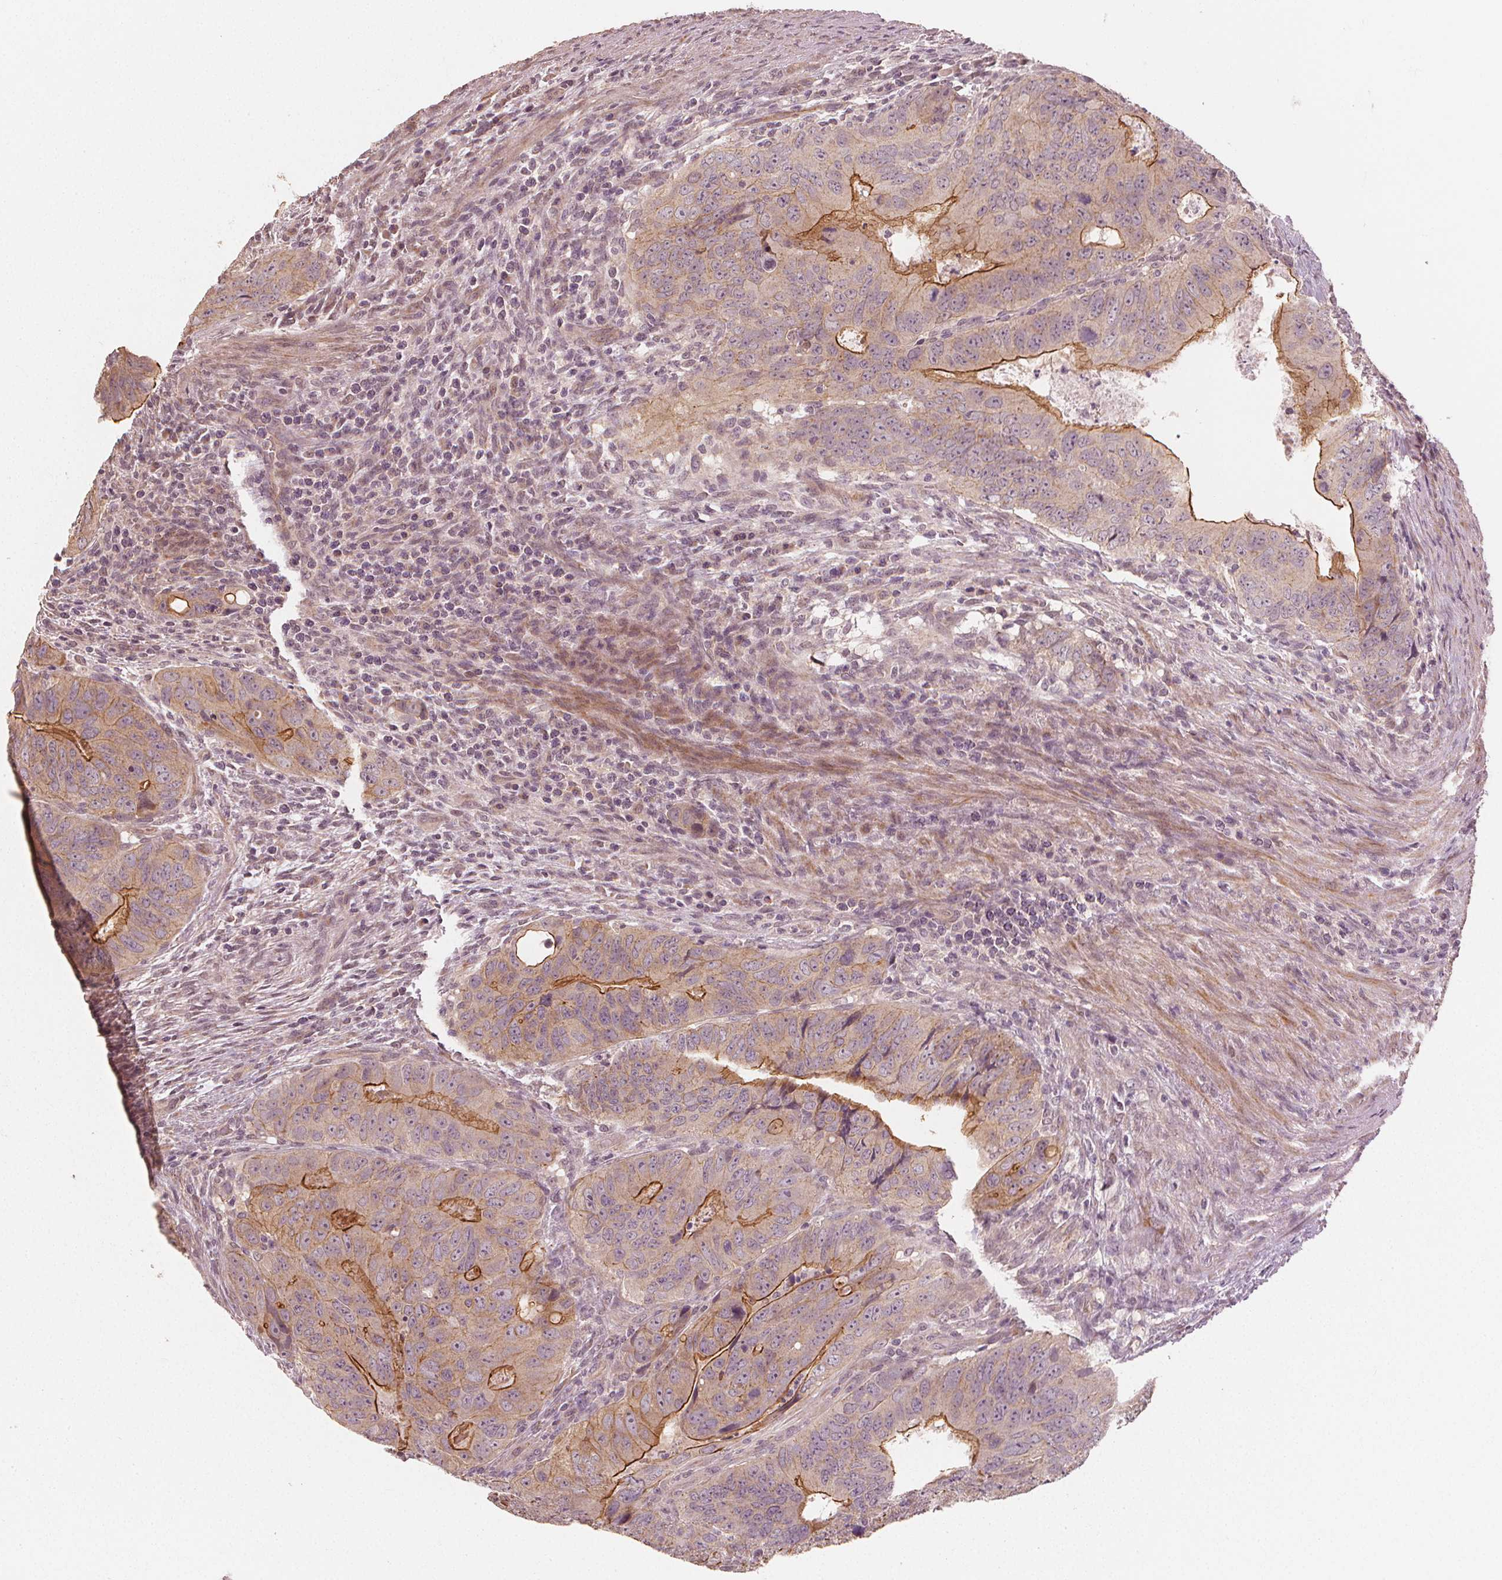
{"staining": {"intensity": "strong", "quantity": "<25%", "location": "cytoplasmic/membranous"}, "tissue": "colorectal cancer", "cell_type": "Tumor cells", "image_type": "cancer", "snomed": [{"axis": "morphology", "description": "Adenocarcinoma, NOS"}, {"axis": "topography", "description": "Colon"}], "caption": "DAB immunohistochemical staining of human colorectal cancer exhibits strong cytoplasmic/membranous protein expression in approximately <25% of tumor cells. The staining was performed using DAB (3,3'-diaminobenzidine) to visualize the protein expression in brown, while the nuclei were stained in blue with hematoxylin (Magnification: 20x).", "gene": "CLBA1", "patient": {"sex": "male", "age": 79}}